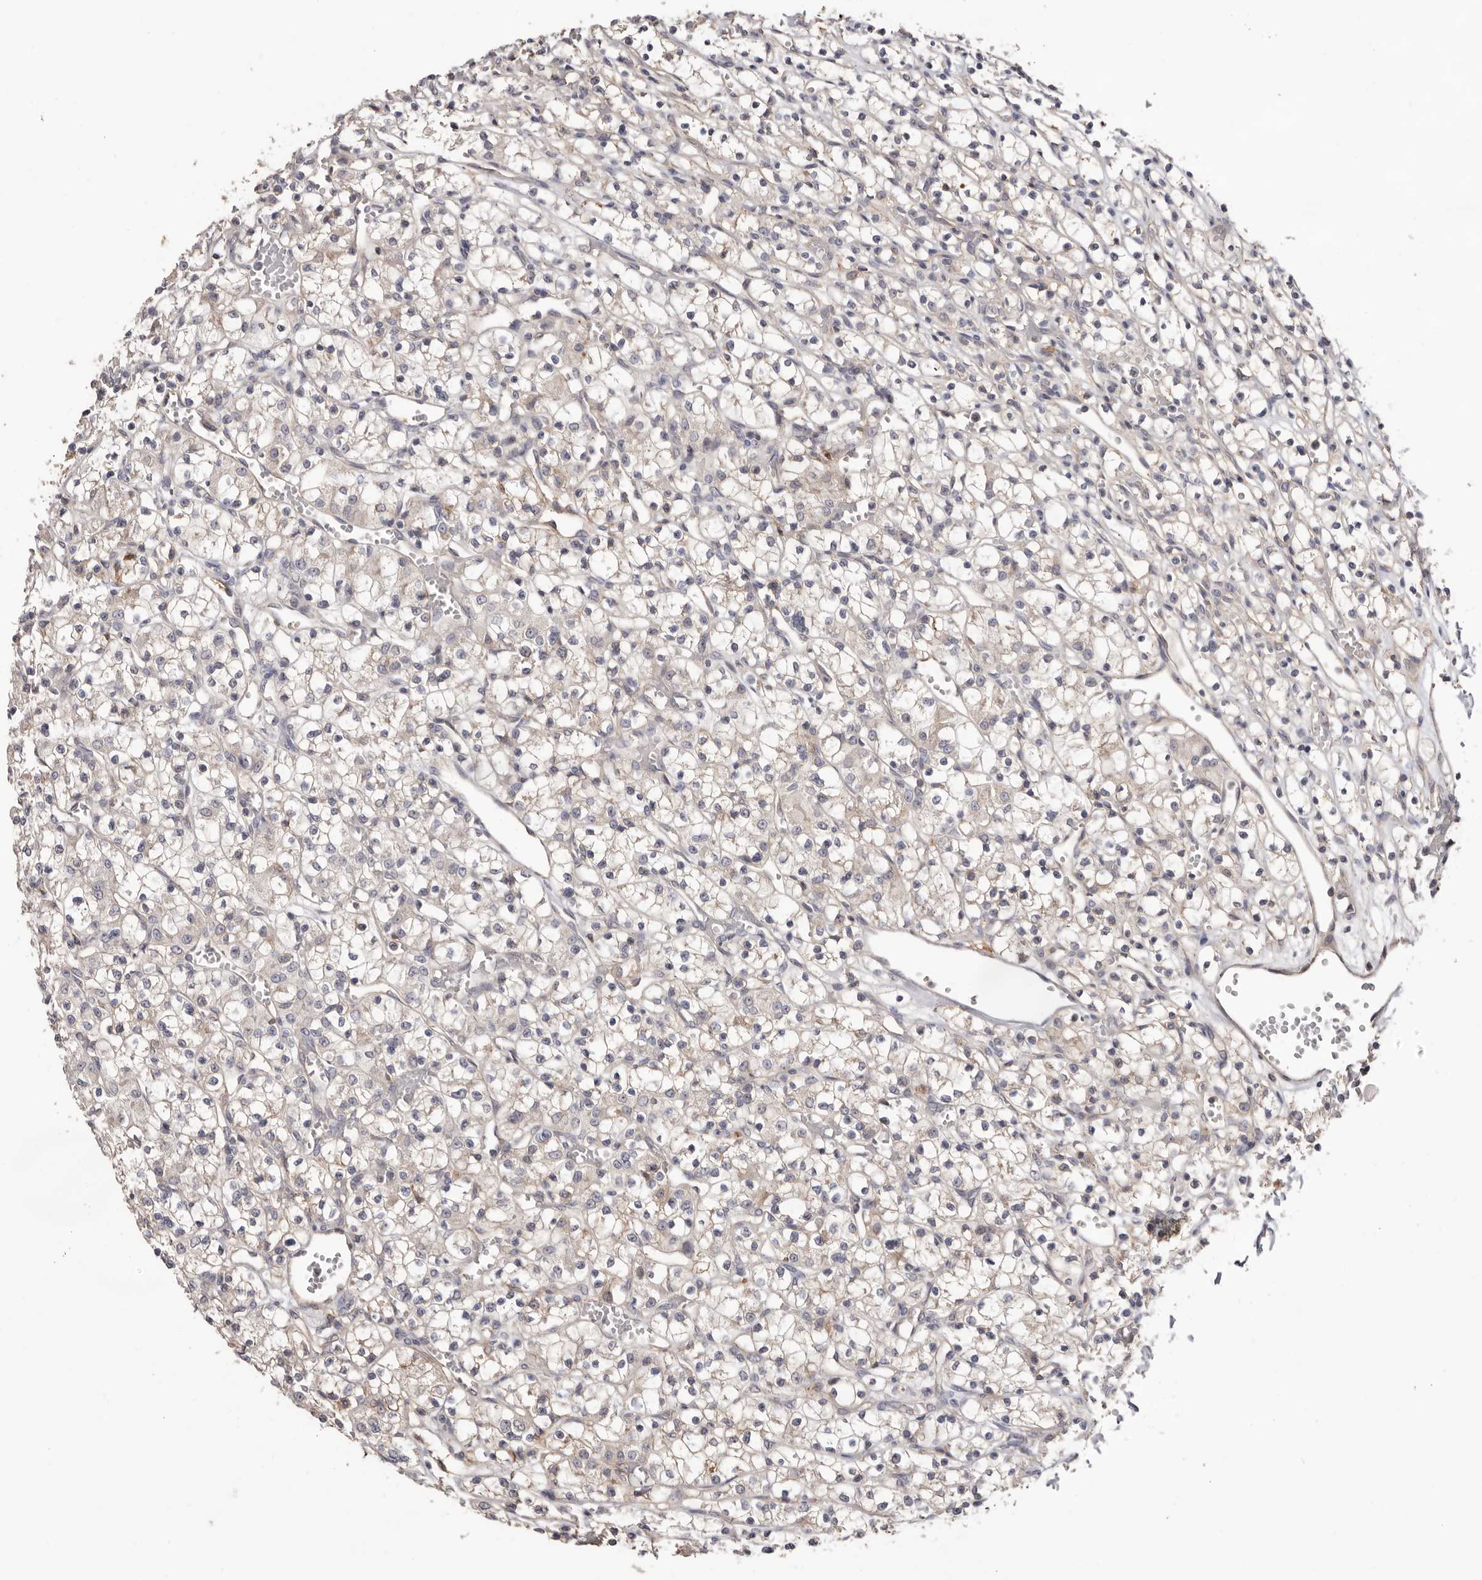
{"staining": {"intensity": "negative", "quantity": "none", "location": "none"}, "tissue": "renal cancer", "cell_type": "Tumor cells", "image_type": "cancer", "snomed": [{"axis": "morphology", "description": "Adenocarcinoma, NOS"}, {"axis": "topography", "description": "Kidney"}], "caption": "Immunohistochemistry (IHC) image of adenocarcinoma (renal) stained for a protein (brown), which demonstrates no positivity in tumor cells.", "gene": "MMACHC", "patient": {"sex": "female", "age": 59}}